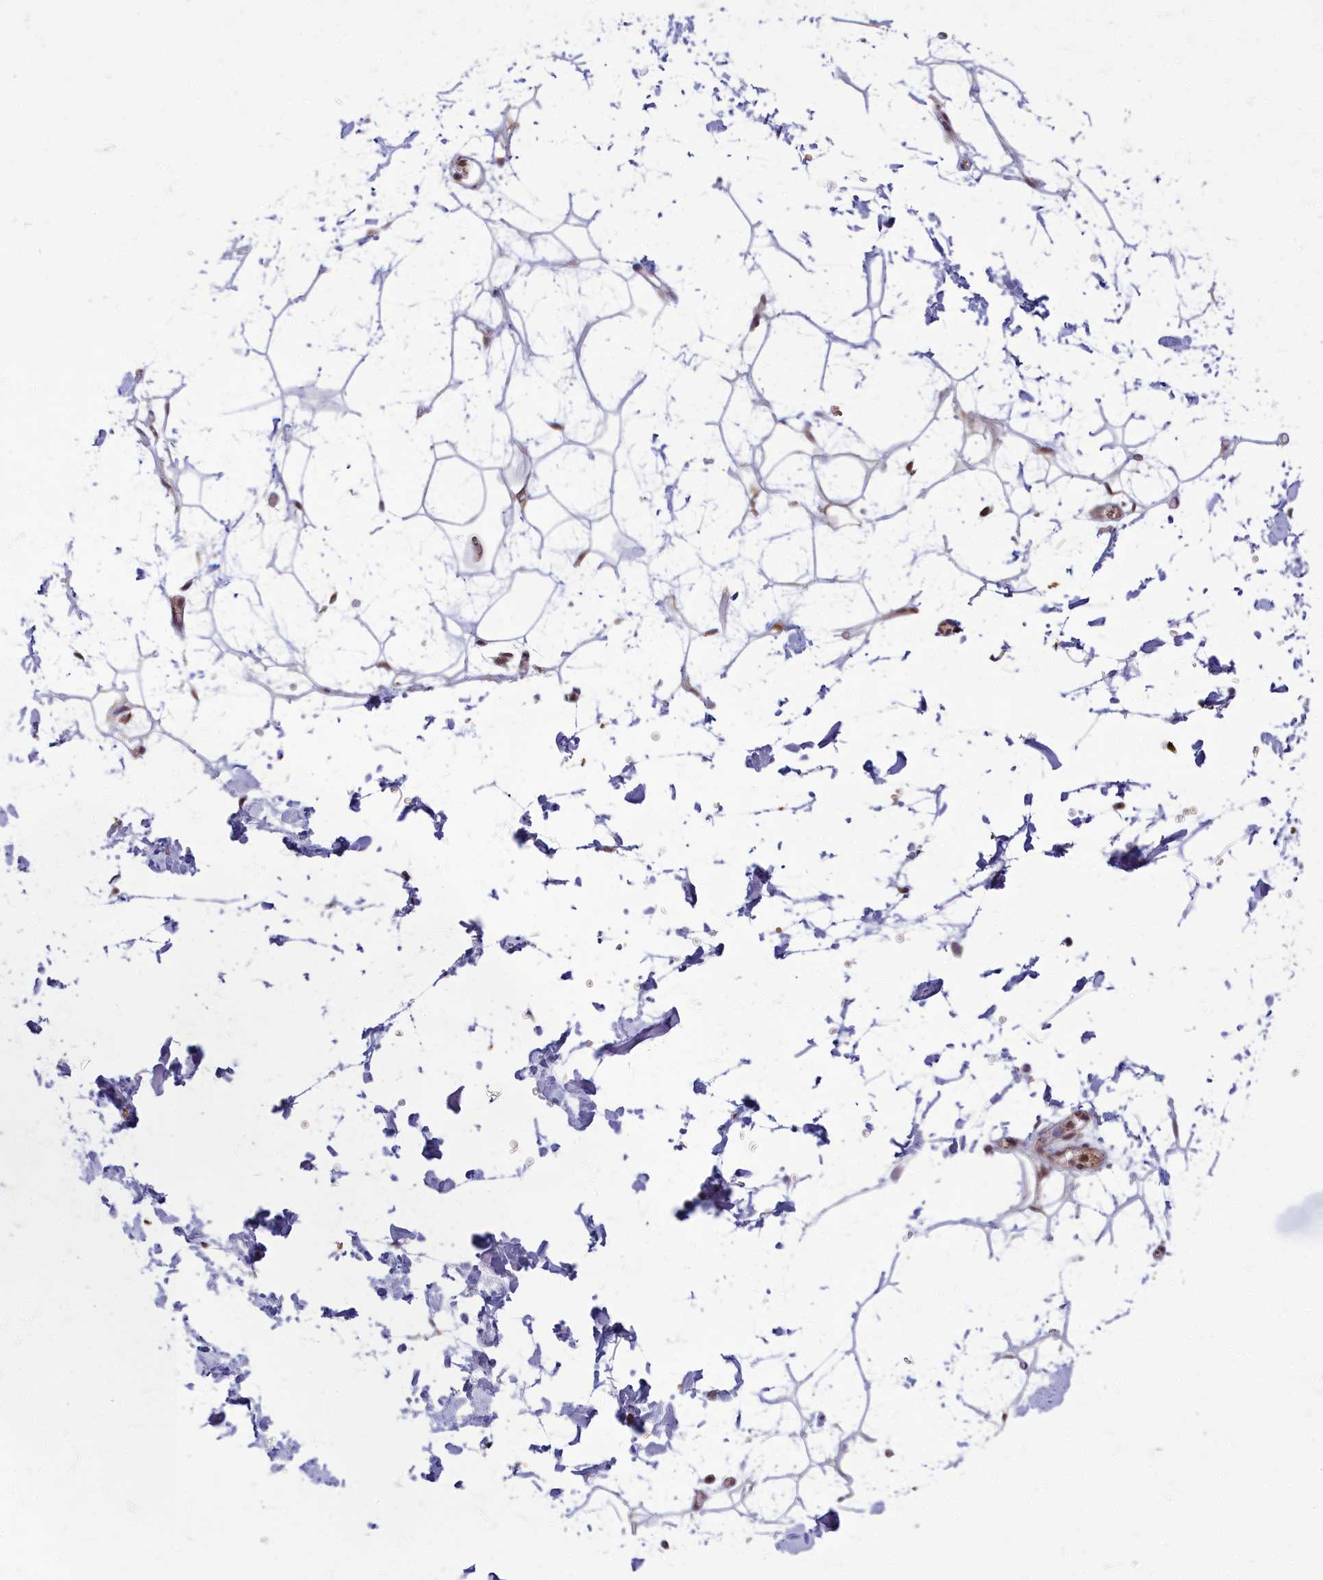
{"staining": {"intensity": "negative", "quantity": "none", "location": "none"}, "tissue": "adipose tissue", "cell_type": "Adipocytes", "image_type": "normal", "snomed": [{"axis": "morphology", "description": "Normal tissue, NOS"}, {"axis": "topography", "description": "Soft tissue"}], "caption": "Adipose tissue stained for a protein using IHC exhibits no positivity adipocytes.", "gene": "EARS2", "patient": {"sex": "male", "age": 72}}